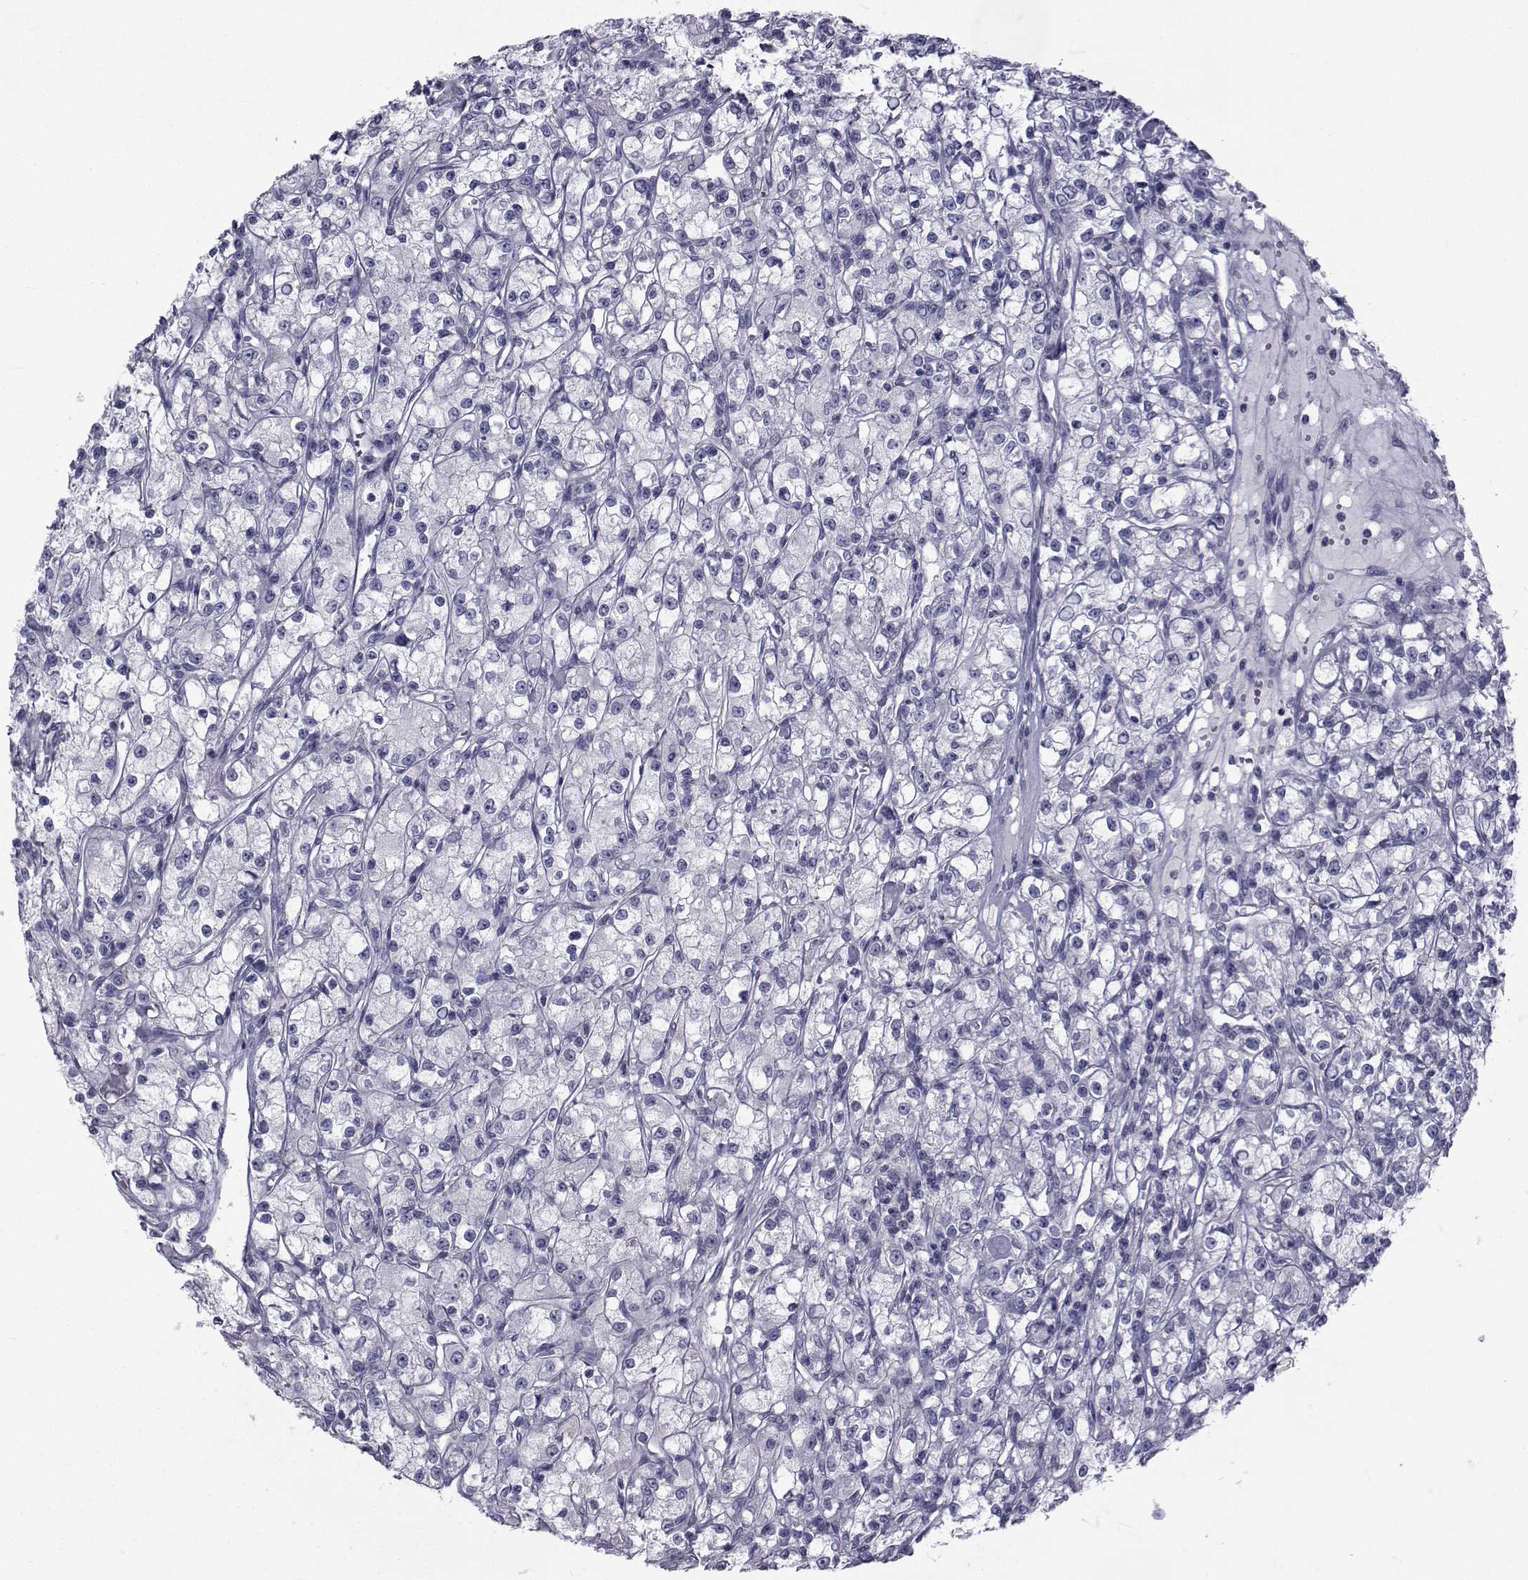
{"staining": {"intensity": "negative", "quantity": "none", "location": "none"}, "tissue": "renal cancer", "cell_type": "Tumor cells", "image_type": "cancer", "snomed": [{"axis": "morphology", "description": "Adenocarcinoma, NOS"}, {"axis": "topography", "description": "Kidney"}], "caption": "Renal adenocarcinoma stained for a protein using immunohistochemistry (IHC) reveals no expression tumor cells.", "gene": "FDXR", "patient": {"sex": "female", "age": 59}}